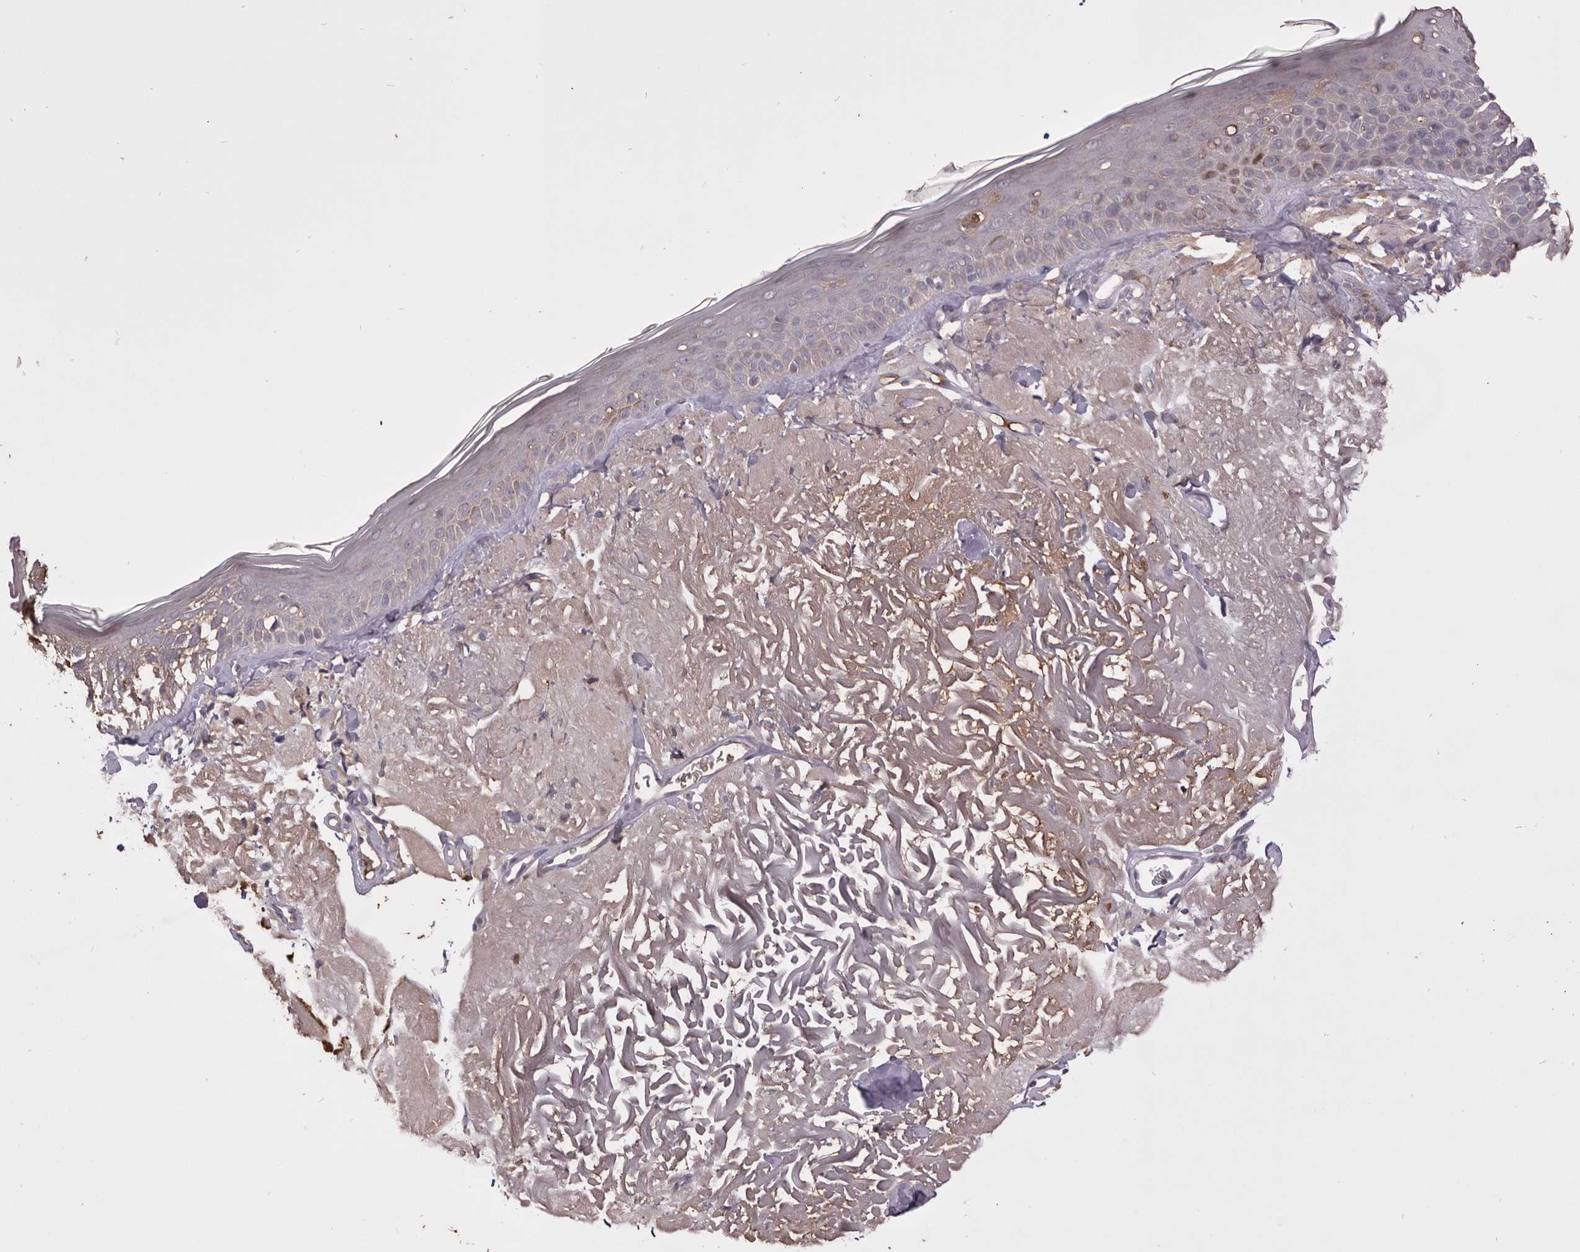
{"staining": {"intensity": "negative", "quantity": "none", "location": "none"}, "tissue": "skin", "cell_type": "Fibroblasts", "image_type": "normal", "snomed": [{"axis": "morphology", "description": "Normal tissue, NOS"}, {"axis": "topography", "description": "Skin"}, {"axis": "topography", "description": "Skeletal muscle"}], "caption": "The histopathology image reveals no staining of fibroblasts in unremarkable skin. Nuclei are stained in blue.", "gene": "HCAR2", "patient": {"sex": "male", "age": 83}}